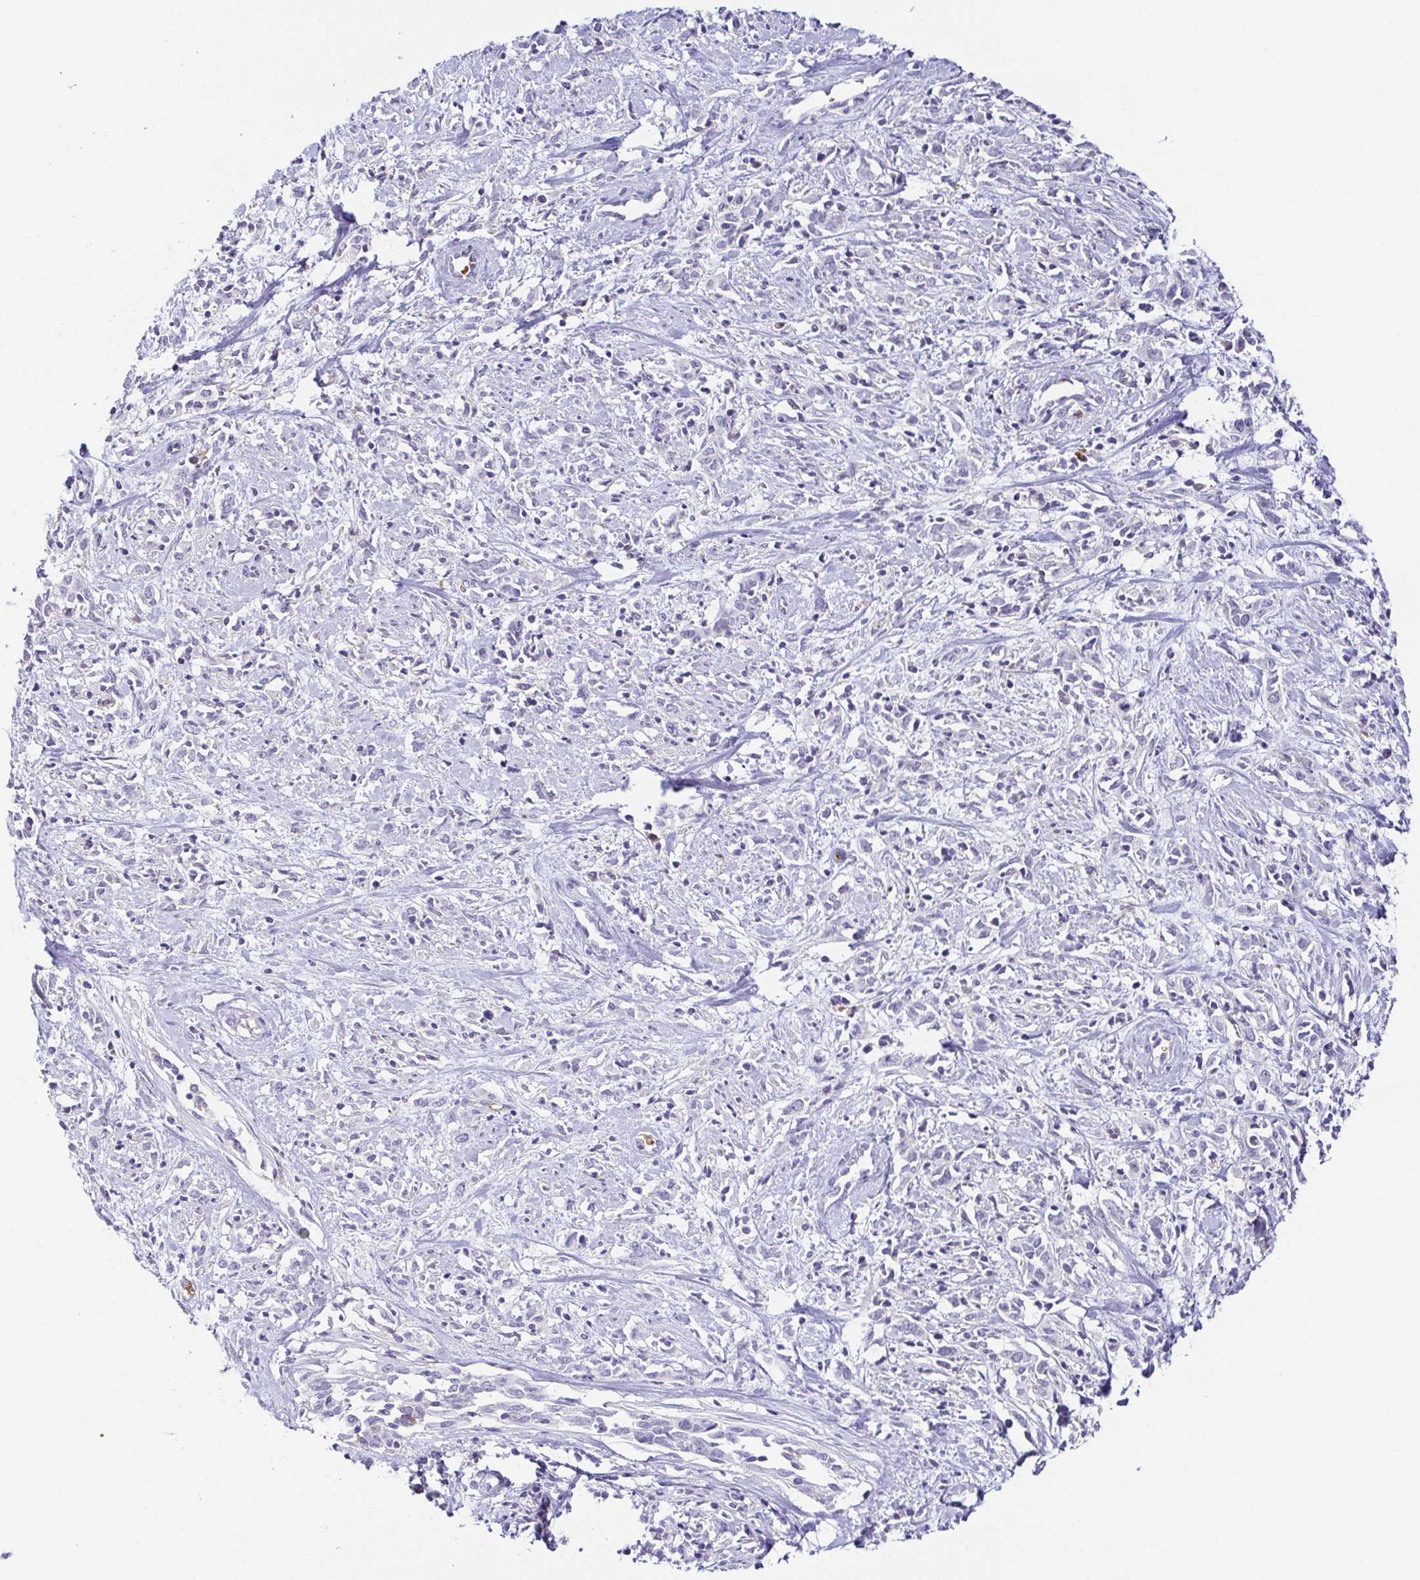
{"staining": {"intensity": "negative", "quantity": "none", "location": "none"}, "tissue": "cervical cancer", "cell_type": "Tumor cells", "image_type": "cancer", "snomed": [{"axis": "morphology", "description": "Adenocarcinoma, NOS"}, {"axis": "topography", "description": "Cervix"}], "caption": "Photomicrograph shows no significant protein staining in tumor cells of cervical adenocarcinoma.", "gene": "FAM162B", "patient": {"sex": "female", "age": 40}}